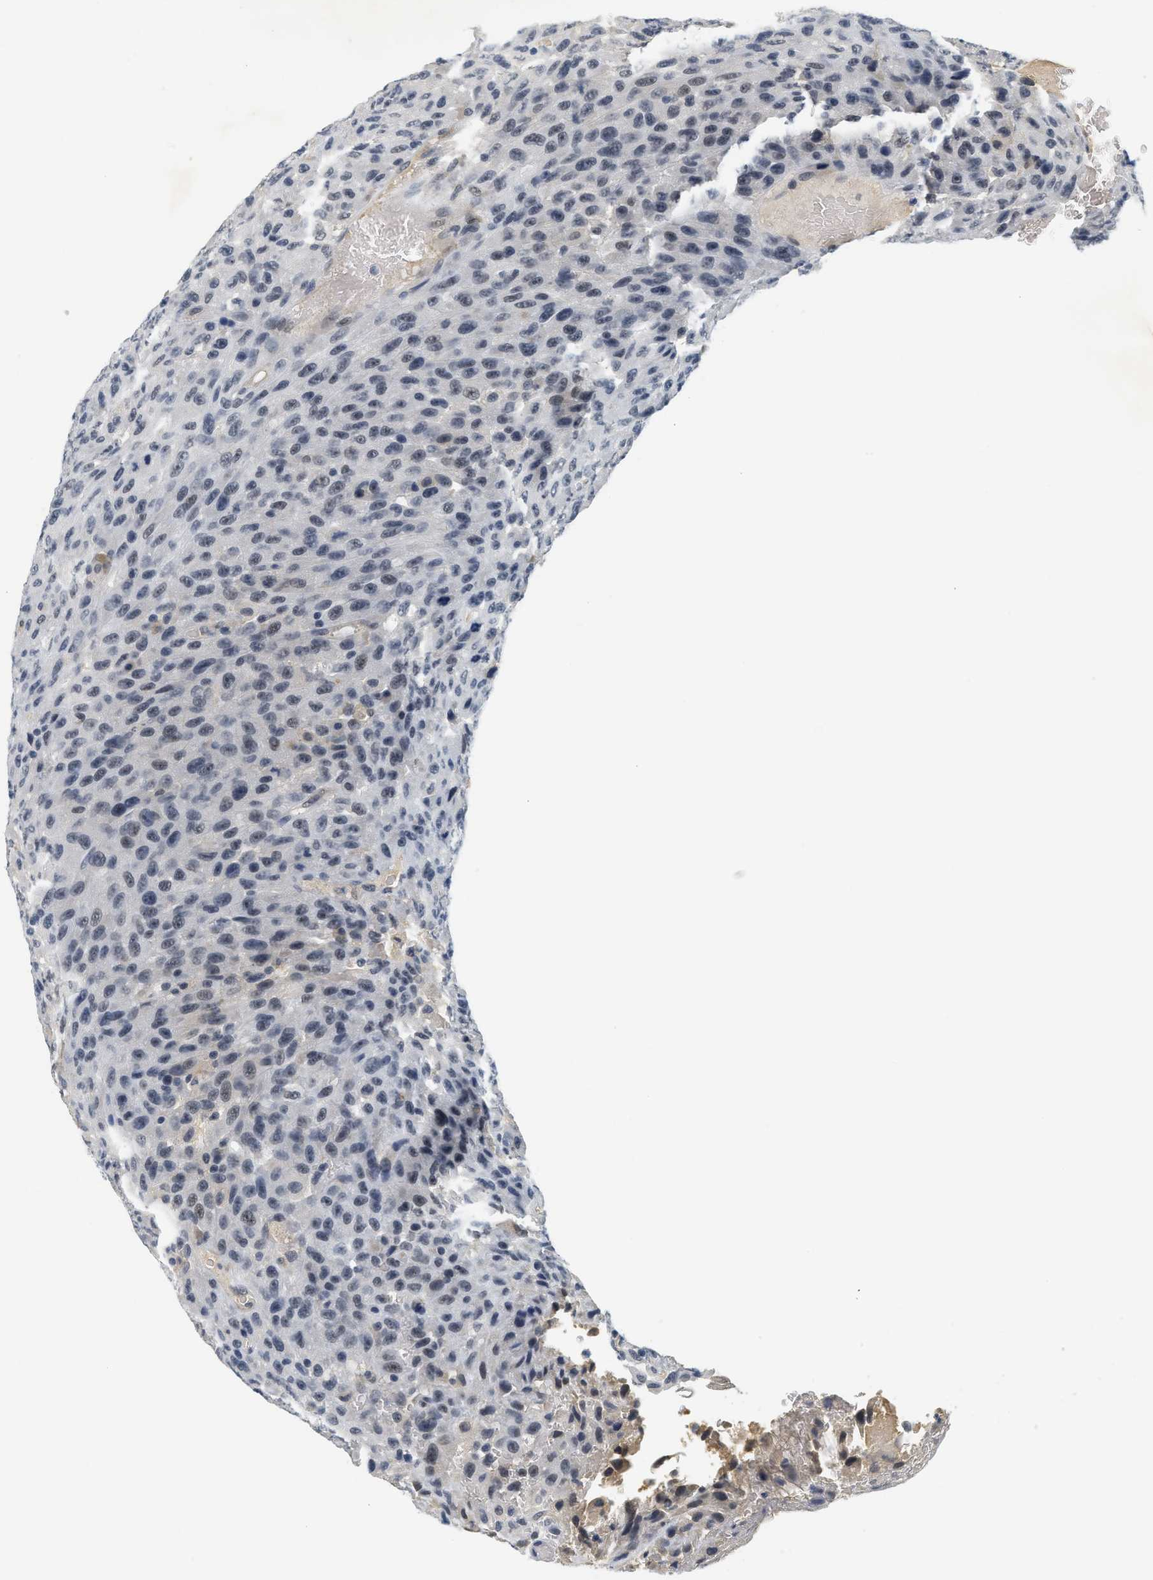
{"staining": {"intensity": "moderate", "quantity": "<25%", "location": "nuclear"}, "tissue": "urothelial cancer", "cell_type": "Tumor cells", "image_type": "cancer", "snomed": [{"axis": "morphology", "description": "Urothelial carcinoma, High grade"}, {"axis": "topography", "description": "Urinary bladder"}], "caption": "Immunohistochemistry micrograph of human urothelial cancer stained for a protein (brown), which displays low levels of moderate nuclear expression in about <25% of tumor cells.", "gene": "MZF1", "patient": {"sex": "male", "age": 66}}